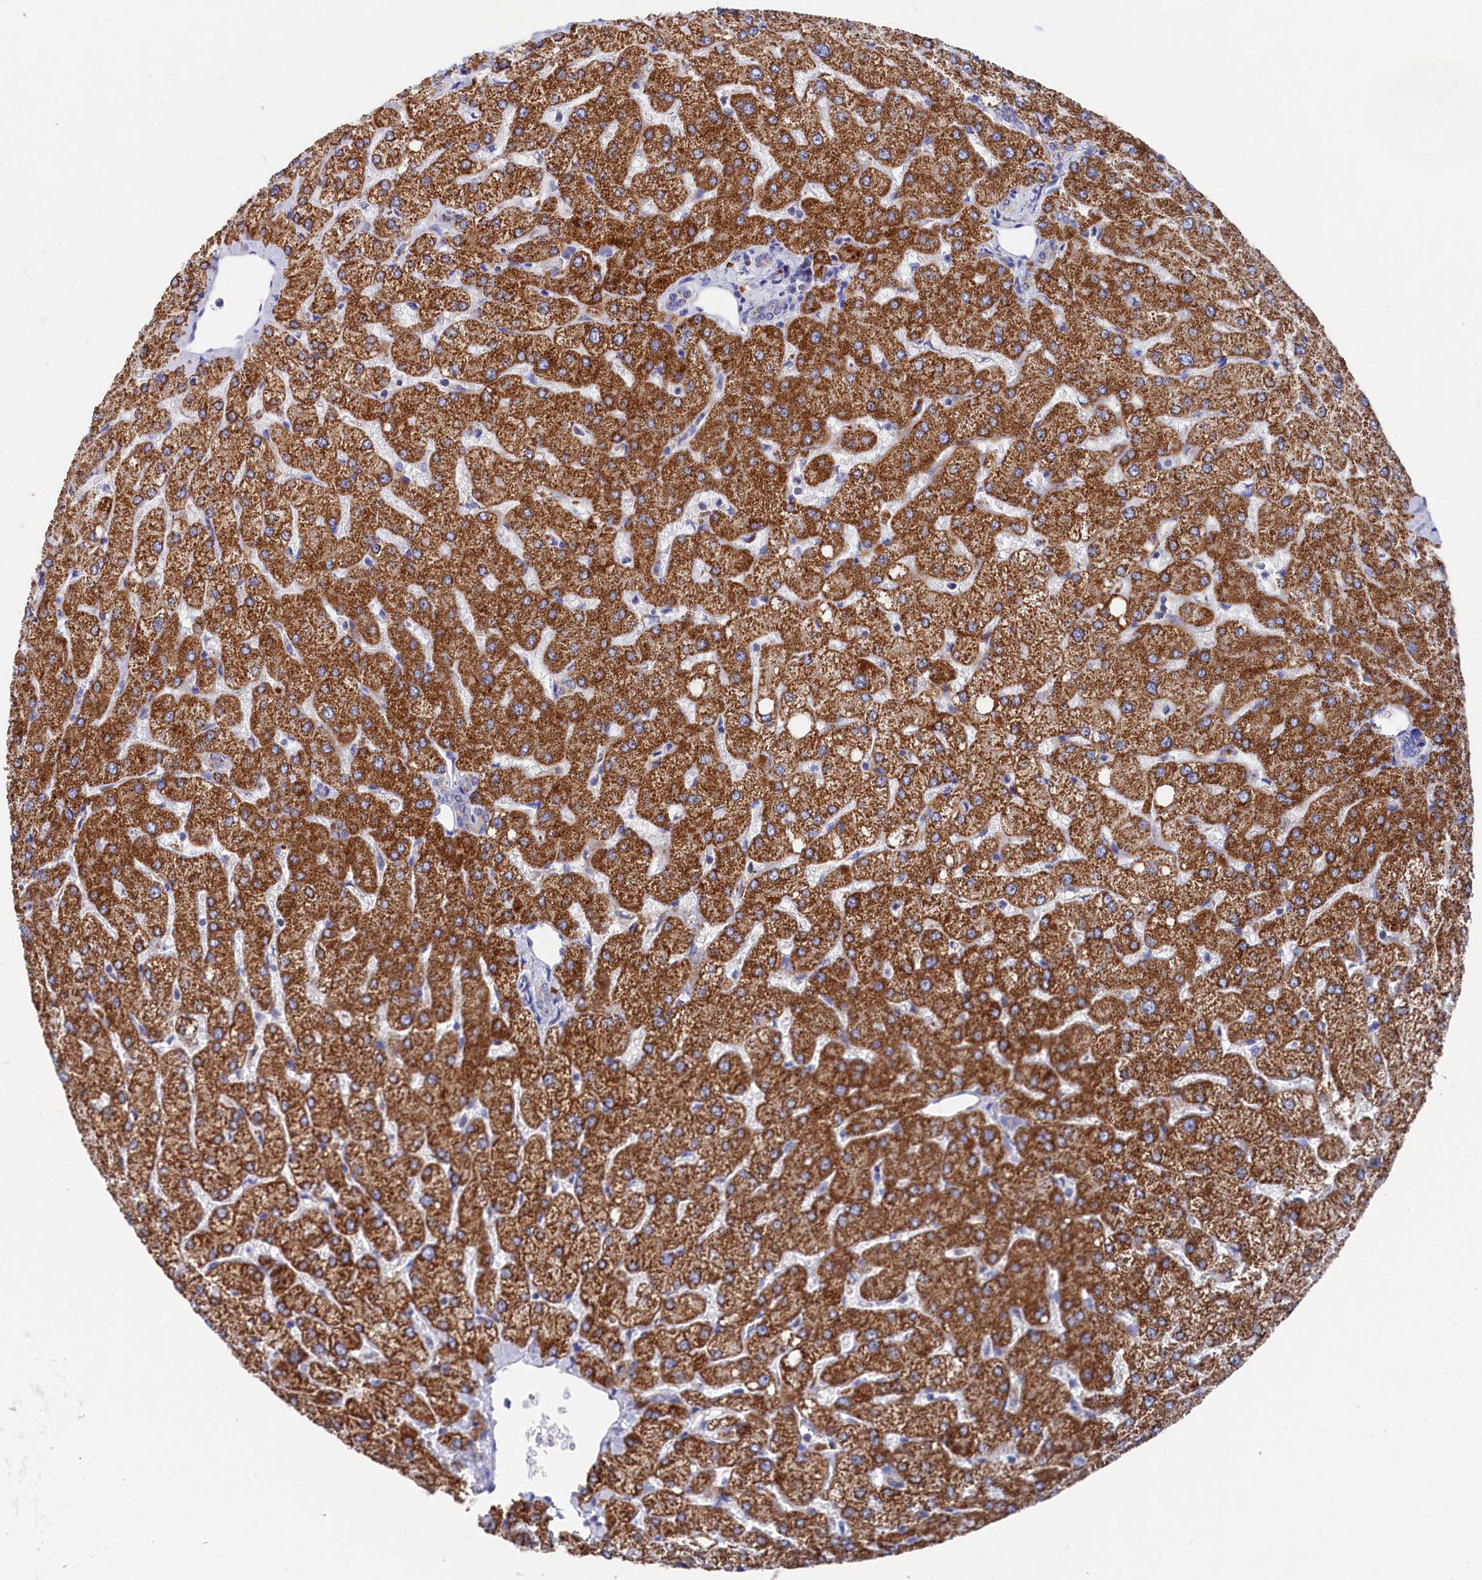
{"staining": {"intensity": "negative", "quantity": "none", "location": "none"}, "tissue": "liver", "cell_type": "Cholangiocytes", "image_type": "normal", "snomed": [{"axis": "morphology", "description": "Normal tissue, NOS"}, {"axis": "topography", "description": "Liver"}], "caption": "Photomicrograph shows no significant protein positivity in cholangiocytes of normal liver. Nuclei are stained in blue.", "gene": "MMAB", "patient": {"sex": "female", "age": 54}}